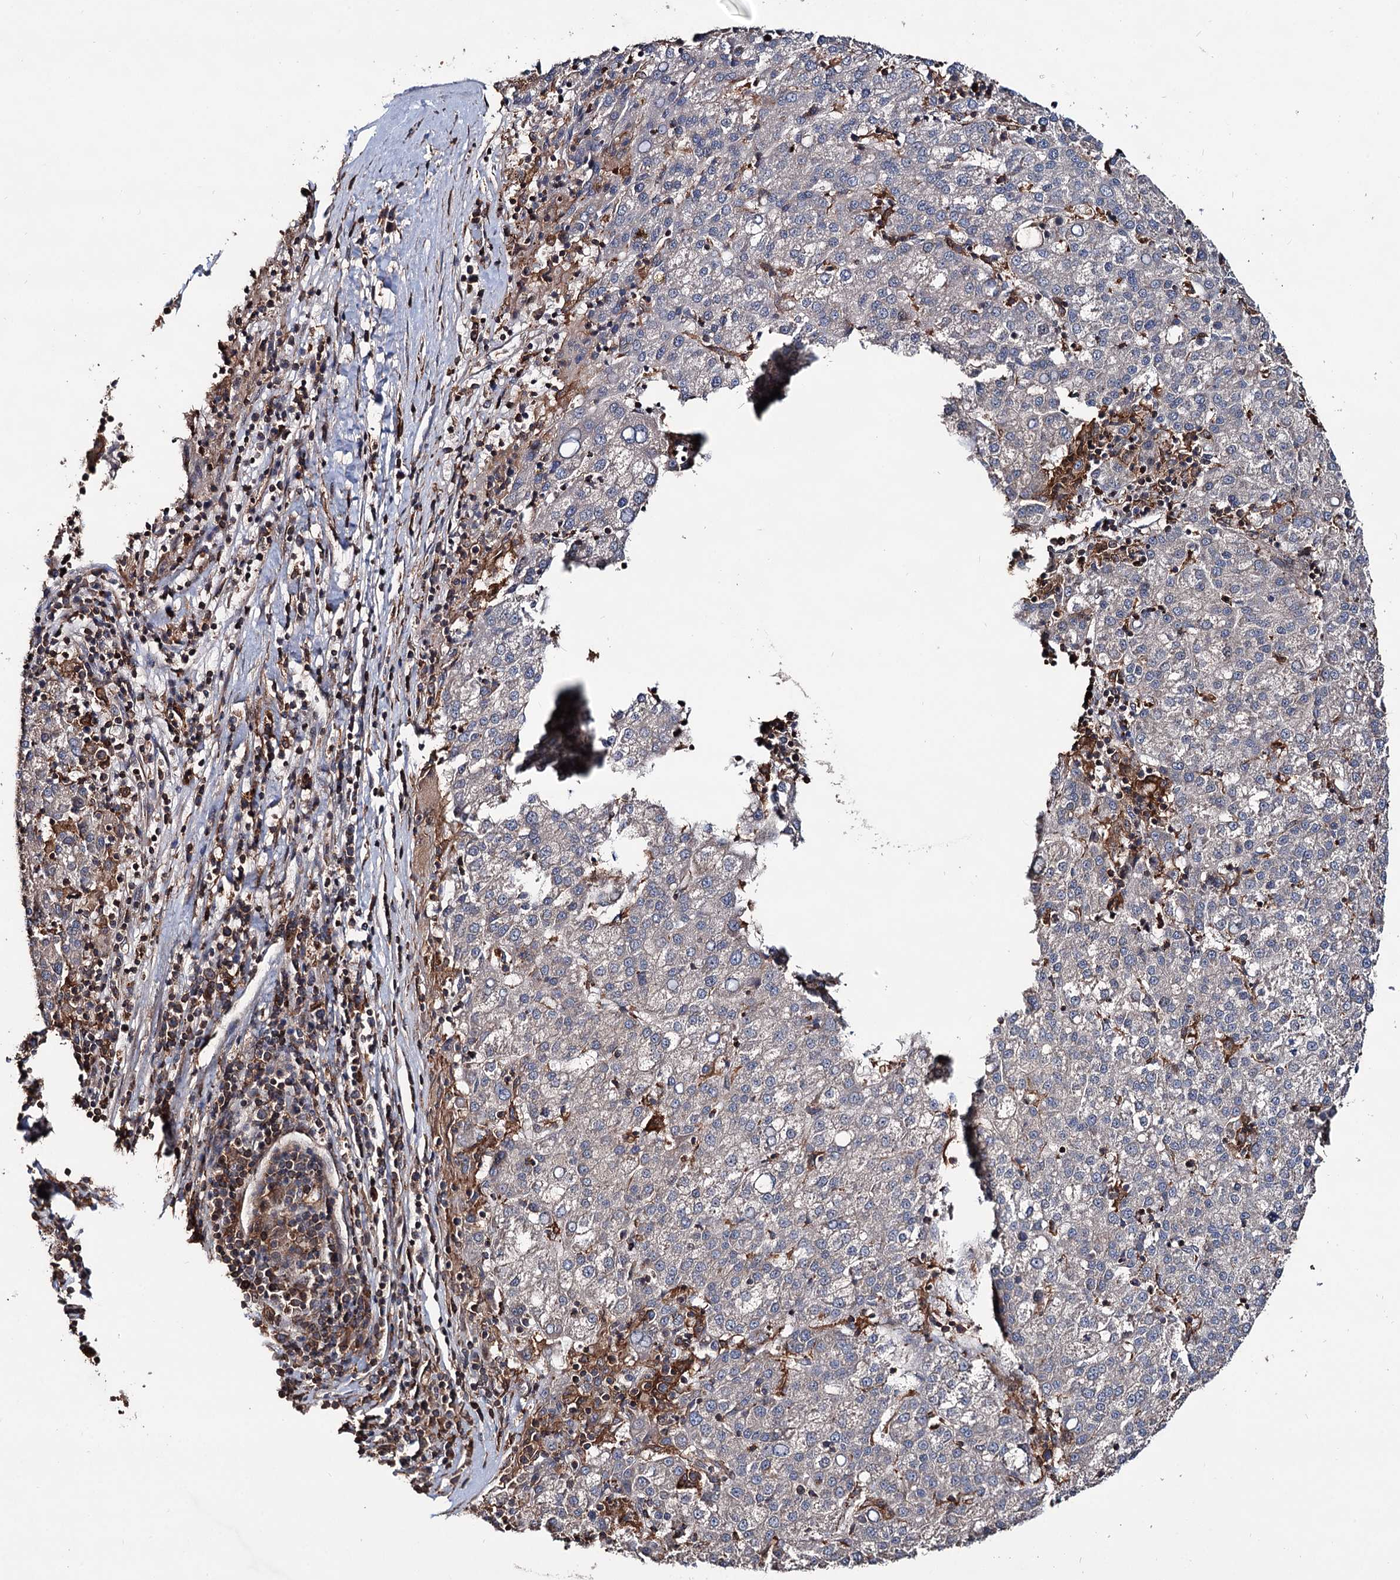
{"staining": {"intensity": "moderate", "quantity": "25%-75%", "location": "cytoplasmic/membranous"}, "tissue": "liver cancer", "cell_type": "Tumor cells", "image_type": "cancer", "snomed": [{"axis": "morphology", "description": "Carcinoma, Hepatocellular, NOS"}, {"axis": "topography", "description": "Liver"}], "caption": "DAB immunohistochemical staining of human liver cancer (hepatocellular carcinoma) demonstrates moderate cytoplasmic/membranous protein staining in about 25%-75% of tumor cells.", "gene": "GRIP1", "patient": {"sex": "female", "age": 58}}